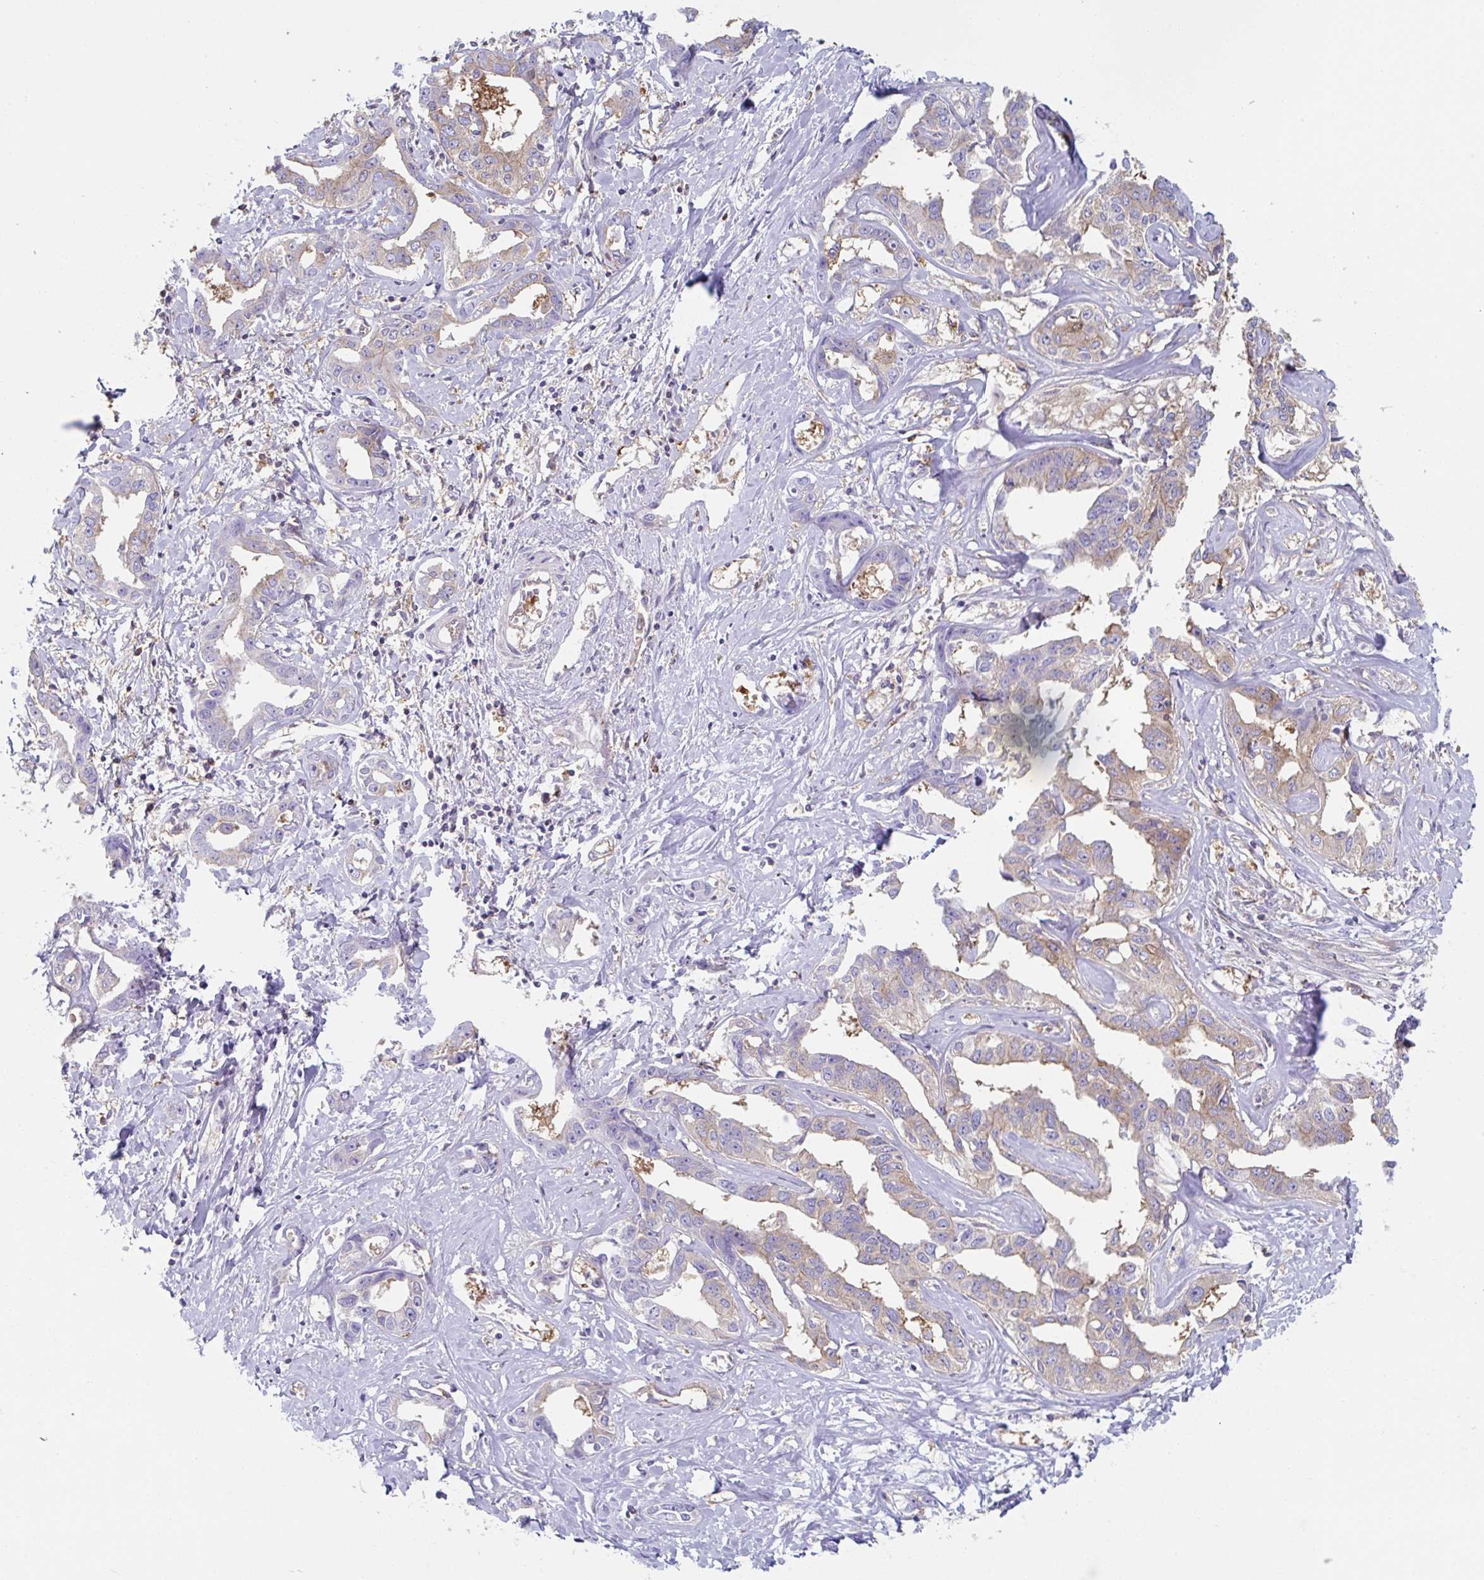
{"staining": {"intensity": "moderate", "quantity": "25%-75%", "location": "cytoplasmic/membranous"}, "tissue": "liver cancer", "cell_type": "Tumor cells", "image_type": "cancer", "snomed": [{"axis": "morphology", "description": "Cholangiocarcinoma"}, {"axis": "topography", "description": "Liver"}], "caption": "Moderate cytoplasmic/membranous staining for a protein is appreciated in about 25%-75% of tumor cells of cholangiocarcinoma (liver) using immunohistochemistry (IHC).", "gene": "AMPD2", "patient": {"sex": "male", "age": 59}}